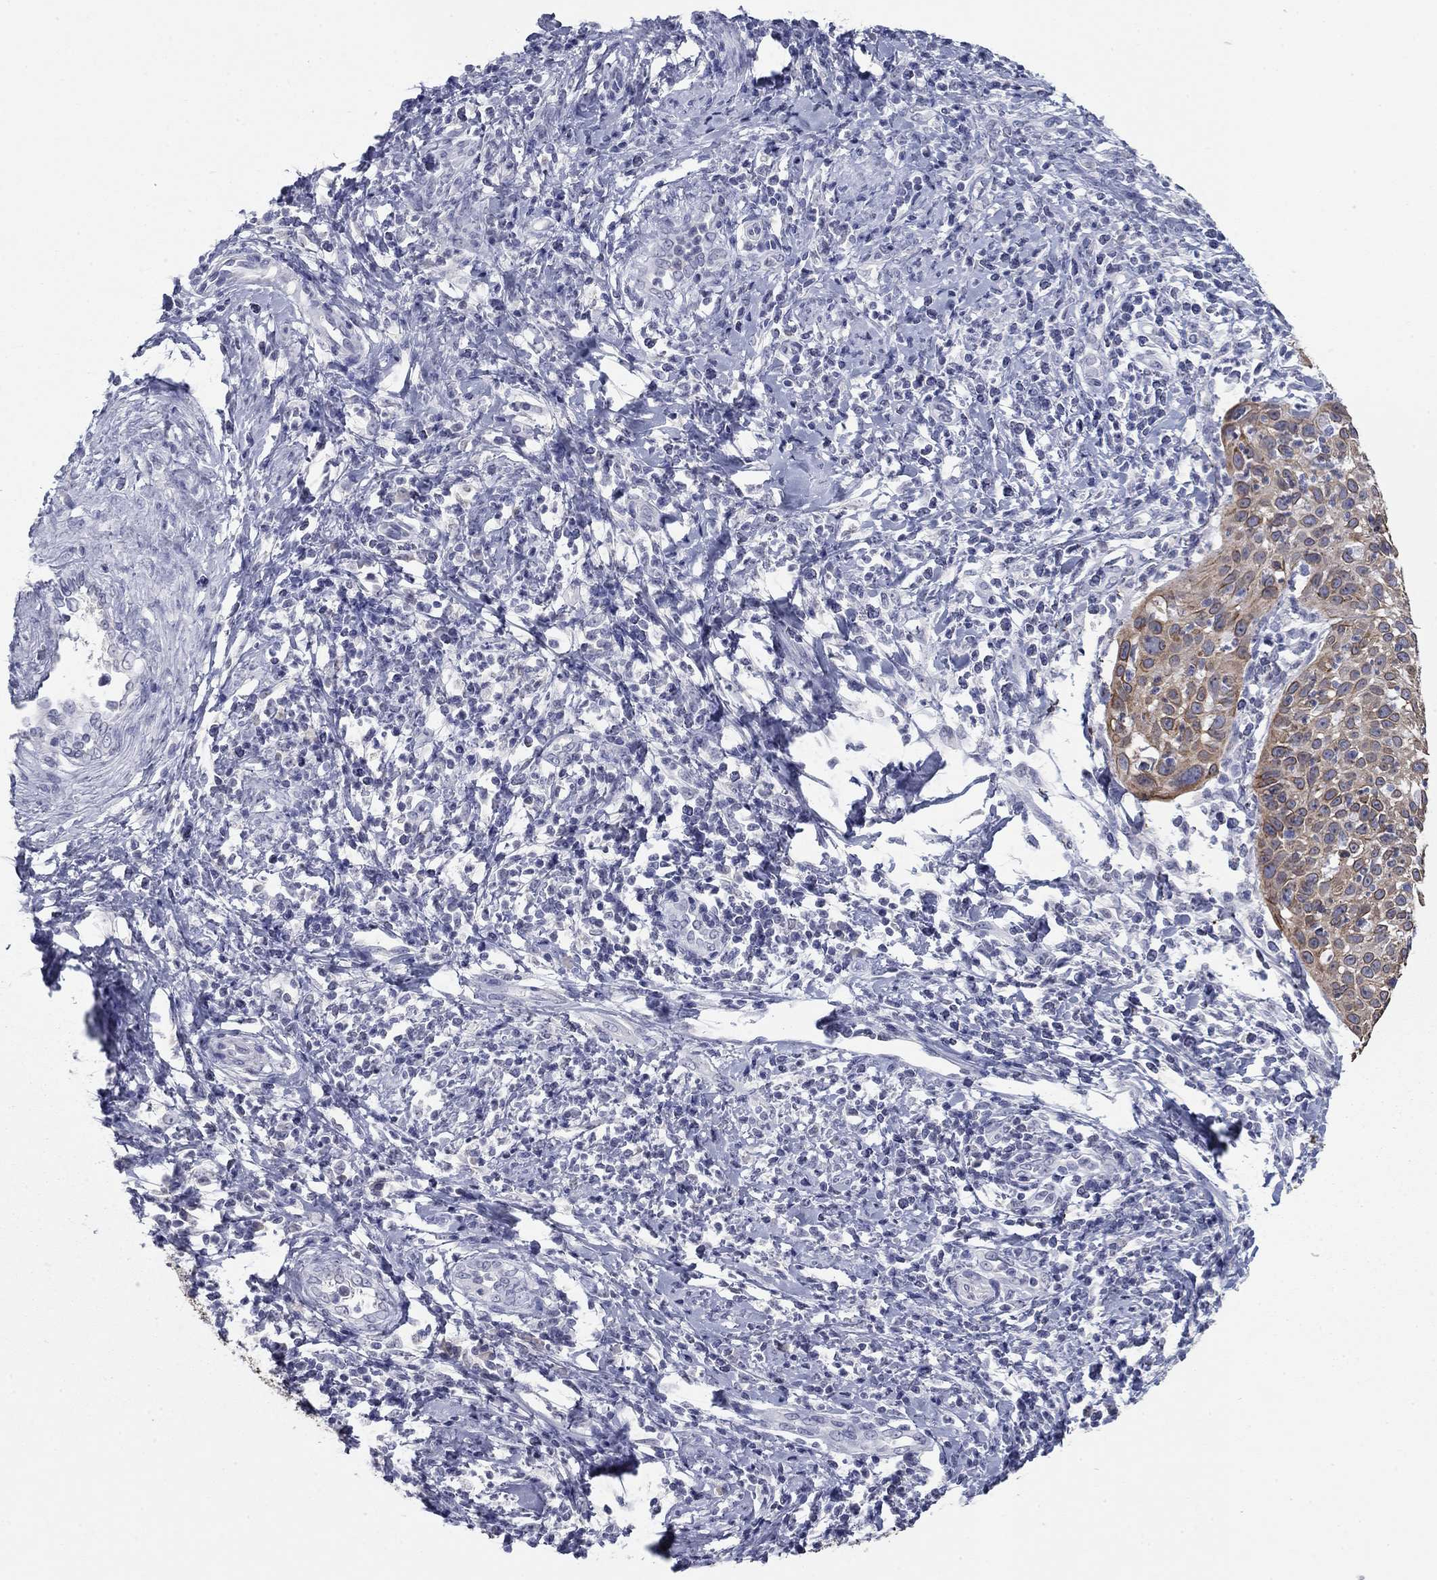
{"staining": {"intensity": "moderate", "quantity": "<25%", "location": "cytoplasmic/membranous"}, "tissue": "cervical cancer", "cell_type": "Tumor cells", "image_type": "cancer", "snomed": [{"axis": "morphology", "description": "Squamous cell carcinoma, NOS"}, {"axis": "topography", "description": "Cervix"}], "caption": "Human cervical squamous cell carcinoma stained with a brown dye displays moderate cytoplasmic/membranous positive positivity in about <25% of tumor cells.", "gene": "KRT75", "patient": {"sex": "female", "age": 26}}